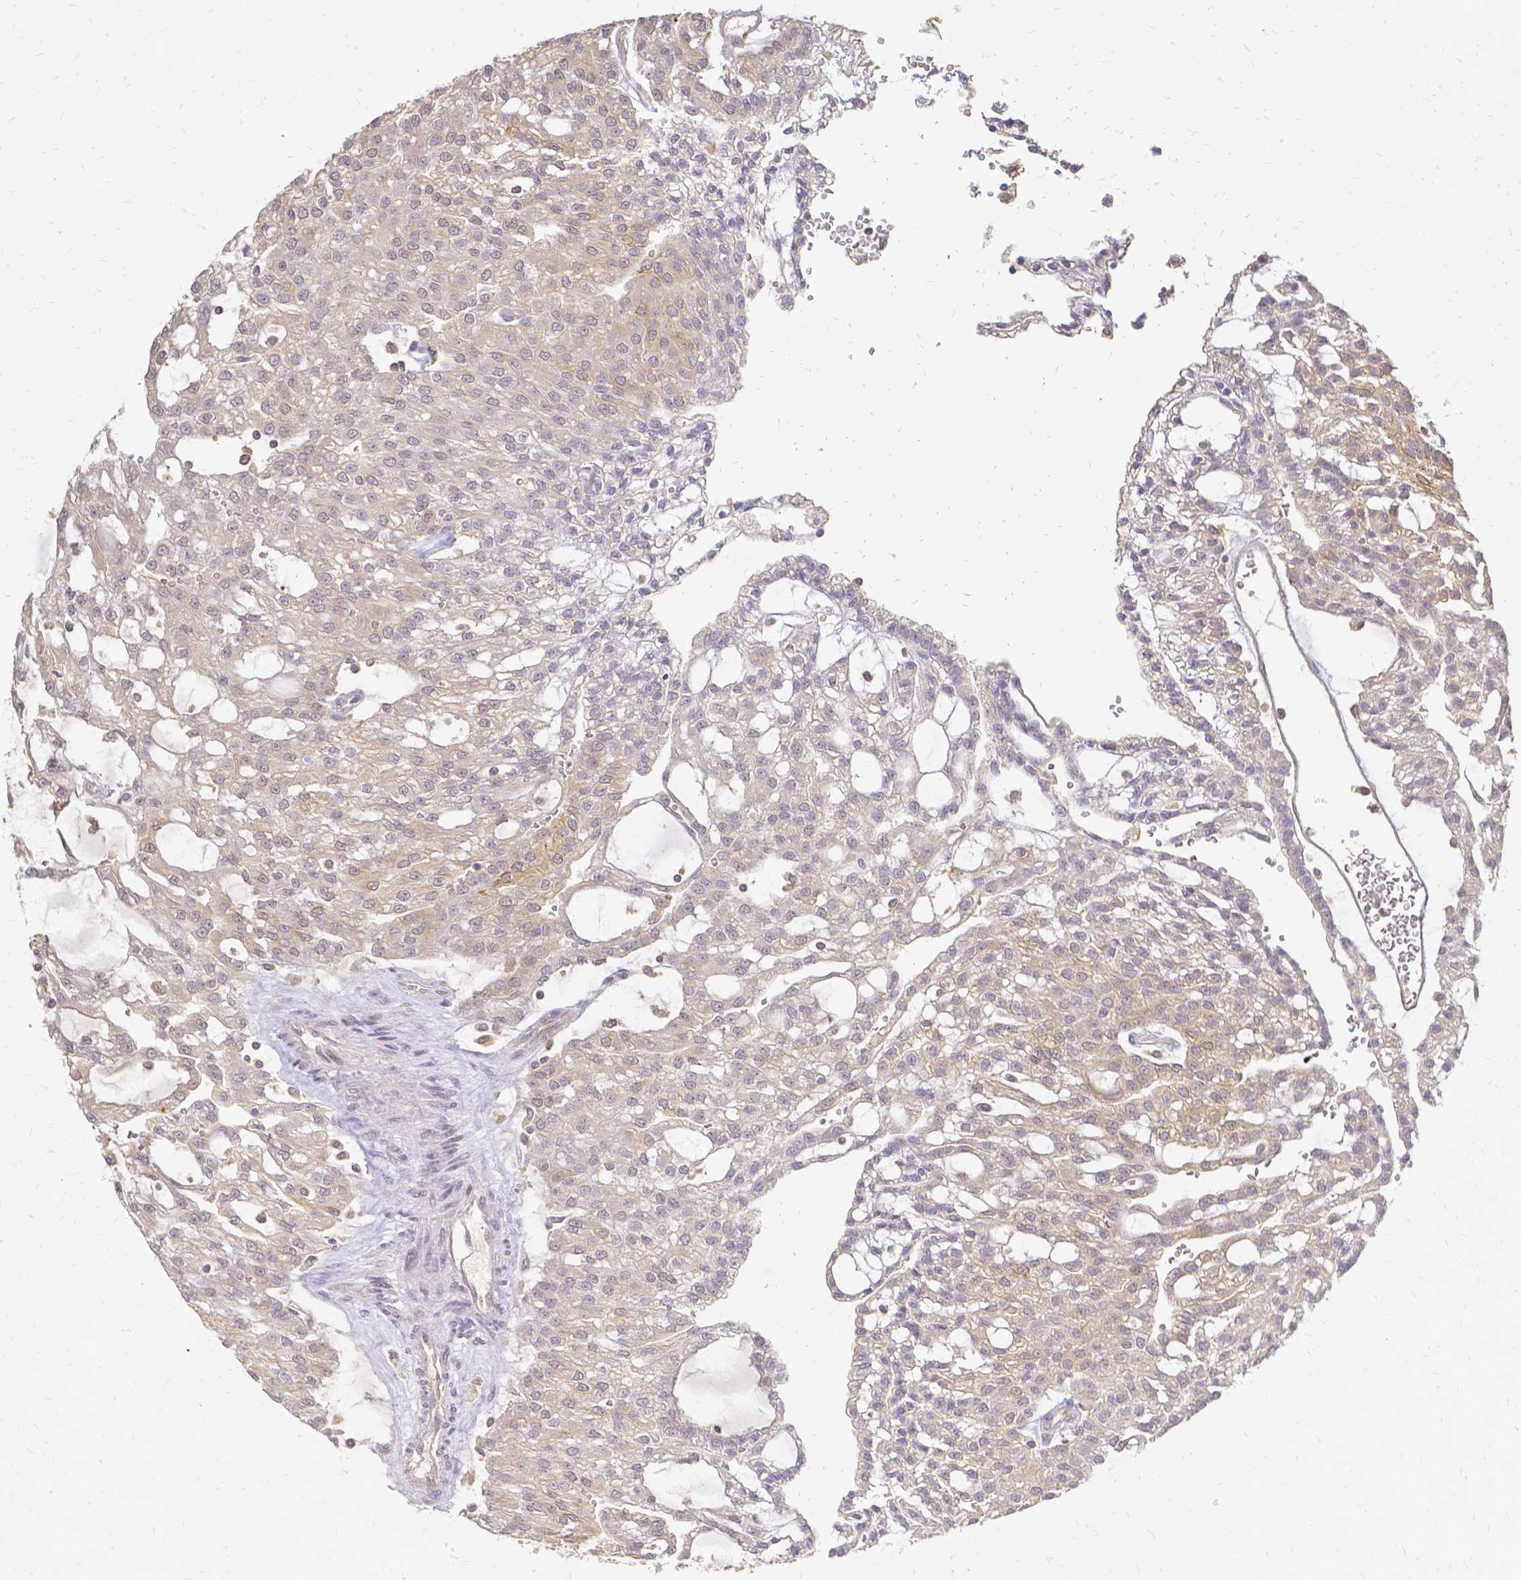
{"staining": {"intensity": "weak", "quantity": "<25%", "location": "cytoplasmic/membranous"}, "tissue": "renal cancer", "cell_type": "Tumor cells", "image_type": "cancer", "snomed": [{"axis": "morphology", "description": "Adenocarcinoma, NOS"}, {"axis": "topography", "description": "Kidney"}], "caption": "Immunohistochemistry photomicrograph of adenocarcinoma (renal) stained for a protein (brown), which demonstrates no staining in tumor cells. The staining is performed using DAB brown chromogen with nuclei counter-stained in using hematoxylin.", "gene": "CIB1", "patient": {"sex": "male", "age": 63}}